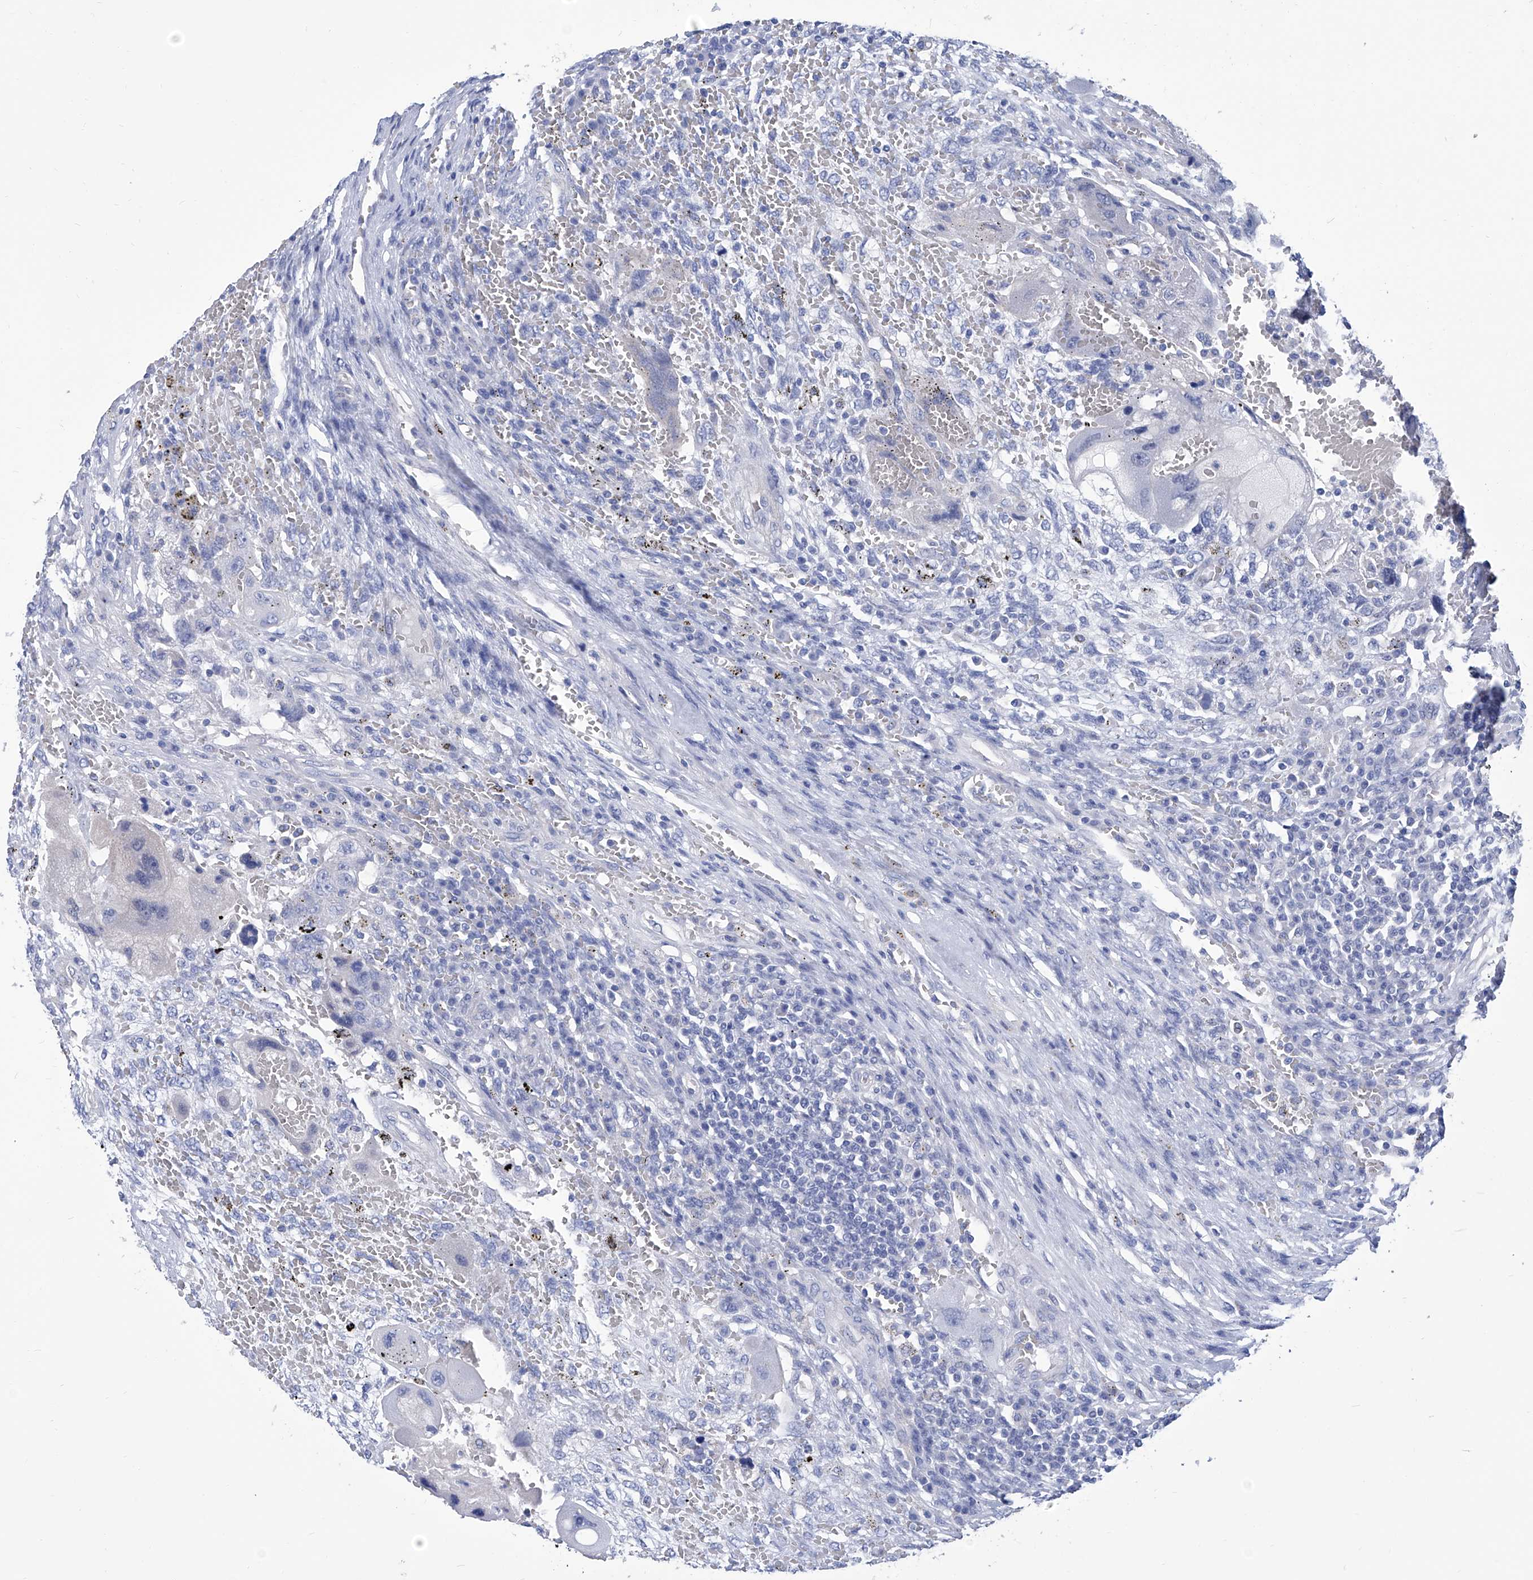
{"staining": {"intensity": "negative", "quantity": "none", "location": "none"}, "tissue": "testis cancer", "cell_type": "Tumor cells", "image_type": "cancer", "snomed": [{"axis": "morphology", "description": "Carcinoma, Embryonal, NOS"}, {"axis": "topography", "description": "Testis"}], "caption": "Immunohistochemistry of human testis embryonal carcinoma displays no positivity in tumor cells.", "gene": "SMS", "patient": {"sex": "male", "age": 26}}